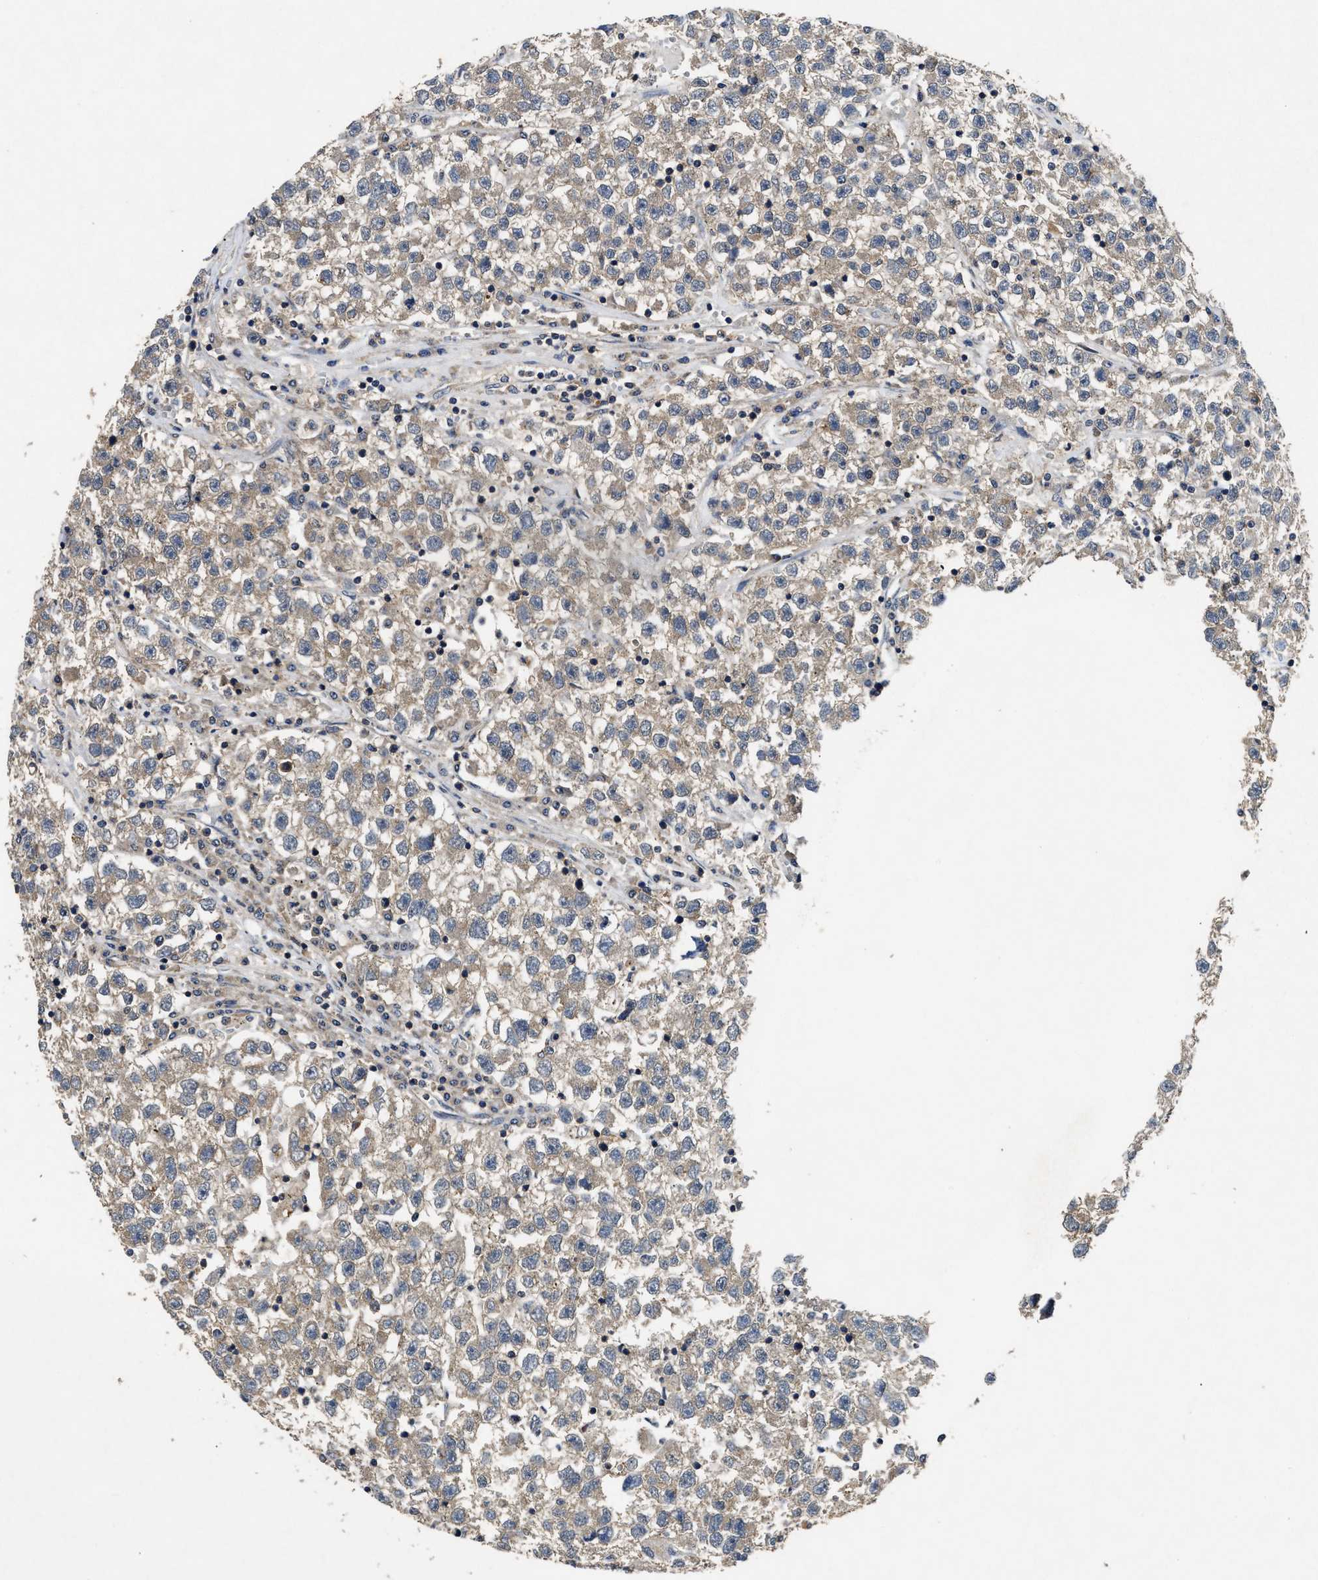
{"staining": {"intensity": "weak", "quantity": "25%-75%", "location": "cytoplasmic/membranous"}, "tissue": "testis cancer", "cell_type": "Tumor cells", "image_type": "cancer", "snomed": [{"axis": "morphology", "description": "Seminoma, NOS"}, {"axis": "topography", "description": "Testis"}], "caption": "Seminoma (testis) was stained to show a protein in brown. There is low levels of weak cytoplasmic/membranous staining in about 25%-75% of tumor cells. (DAB IHC with brightfield microscopy, high magnification).", "gene": "PDAP1", "patient": {"sex": "male", "age": 22}}